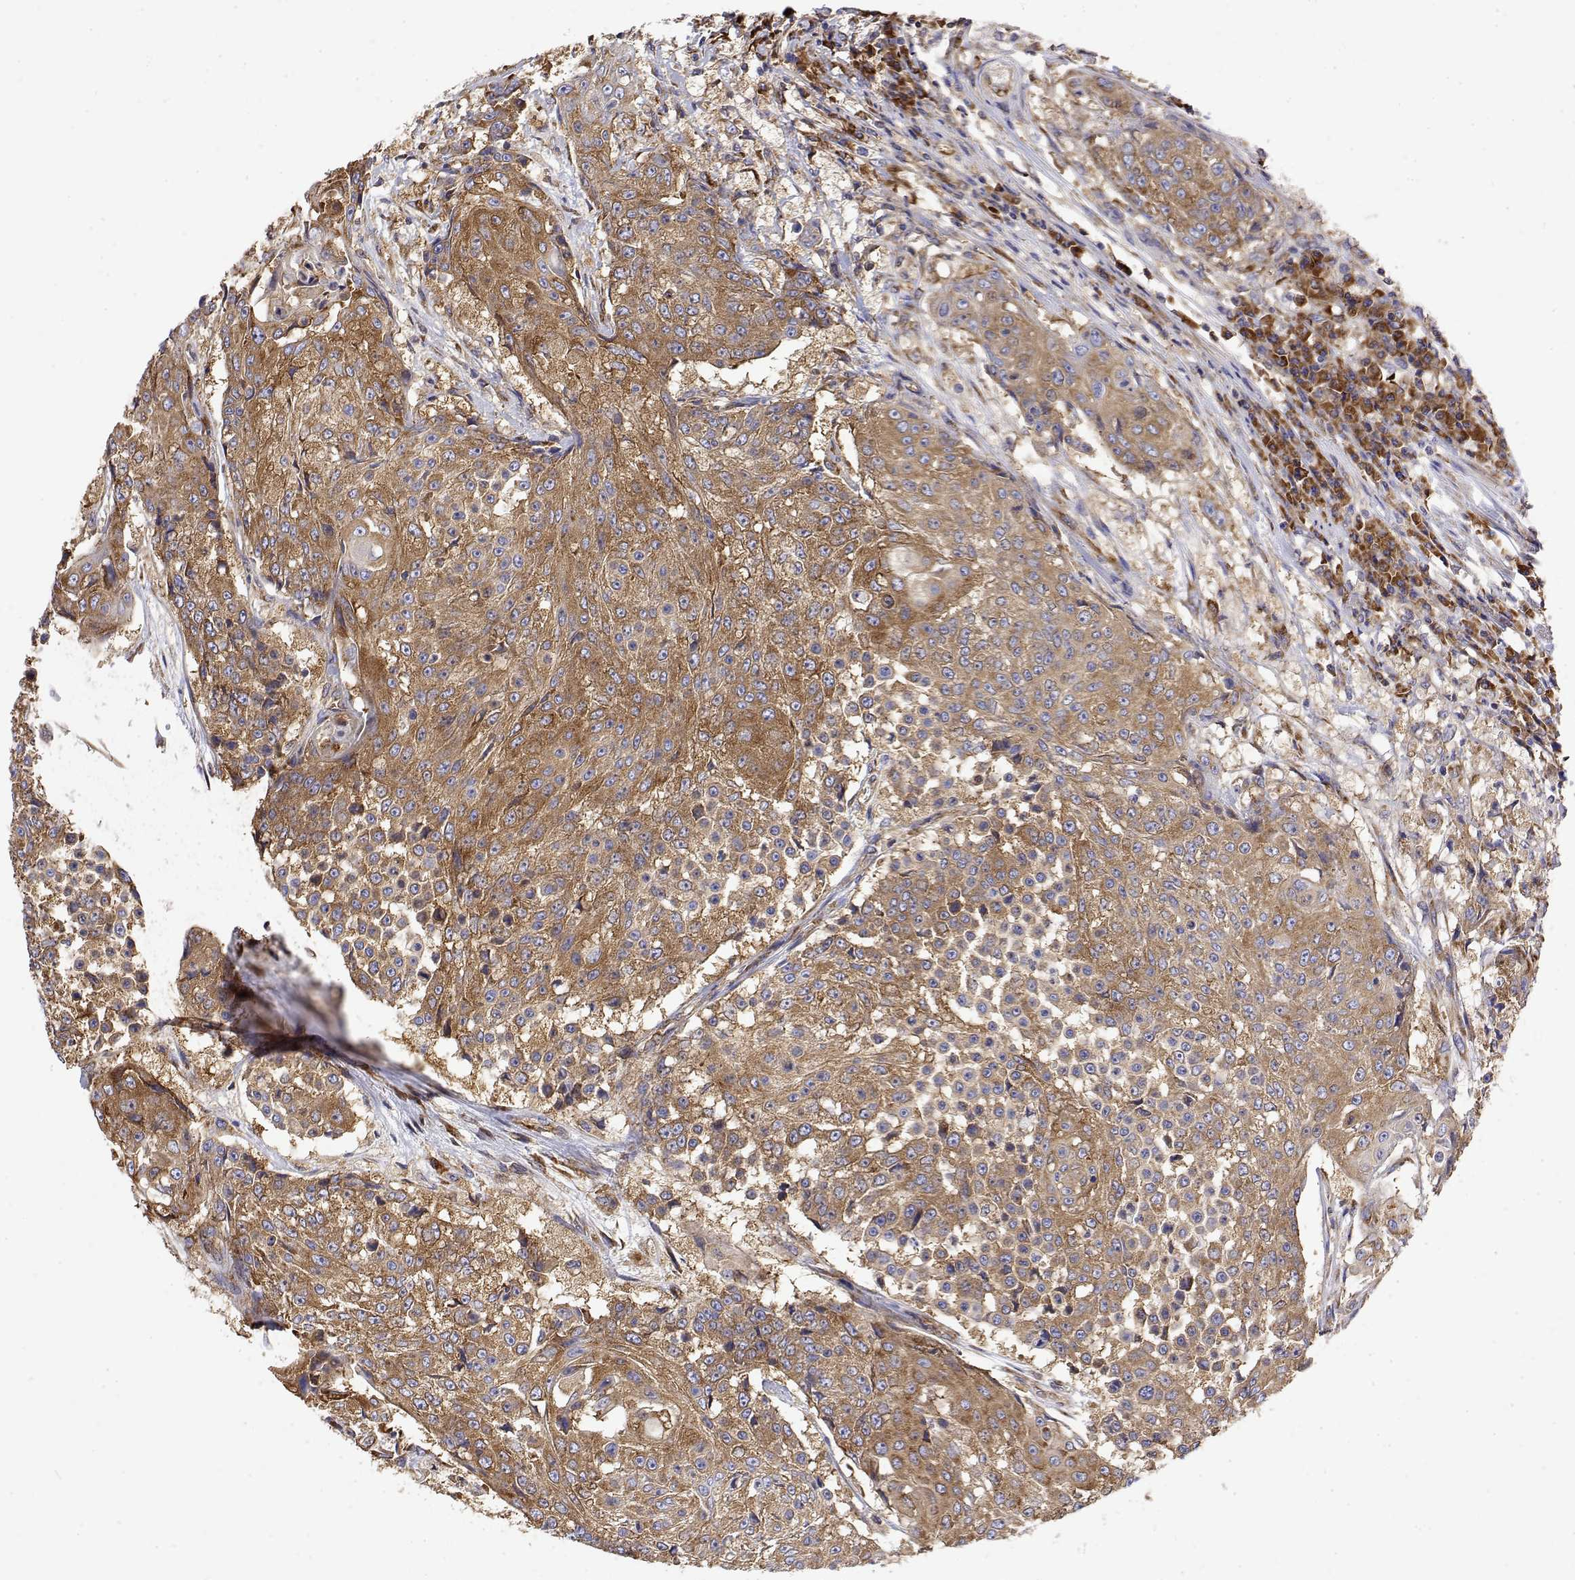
{"staining": {"intensity": "moderate", "quantity": ">75%", "location": "cytoplasmic/membranous"}, "tissue": "urothelial cancer", "cell_type": "Tumor cells", "image_type": "cancer", "snomed": [{"axis": "morphology", "description": "Urothelial carcinoma, High grade"}, {"axis": "topography", "description": "Urinary bladder"}], "caption": "Tumor cells exhibit medium levels of moderate cytoplasmic/membranous expression in about >75% of cells in human high-grade urothelial carcinoma.", "gene": "EEF1G", "patient": {"sex": "female", "age": 63}}